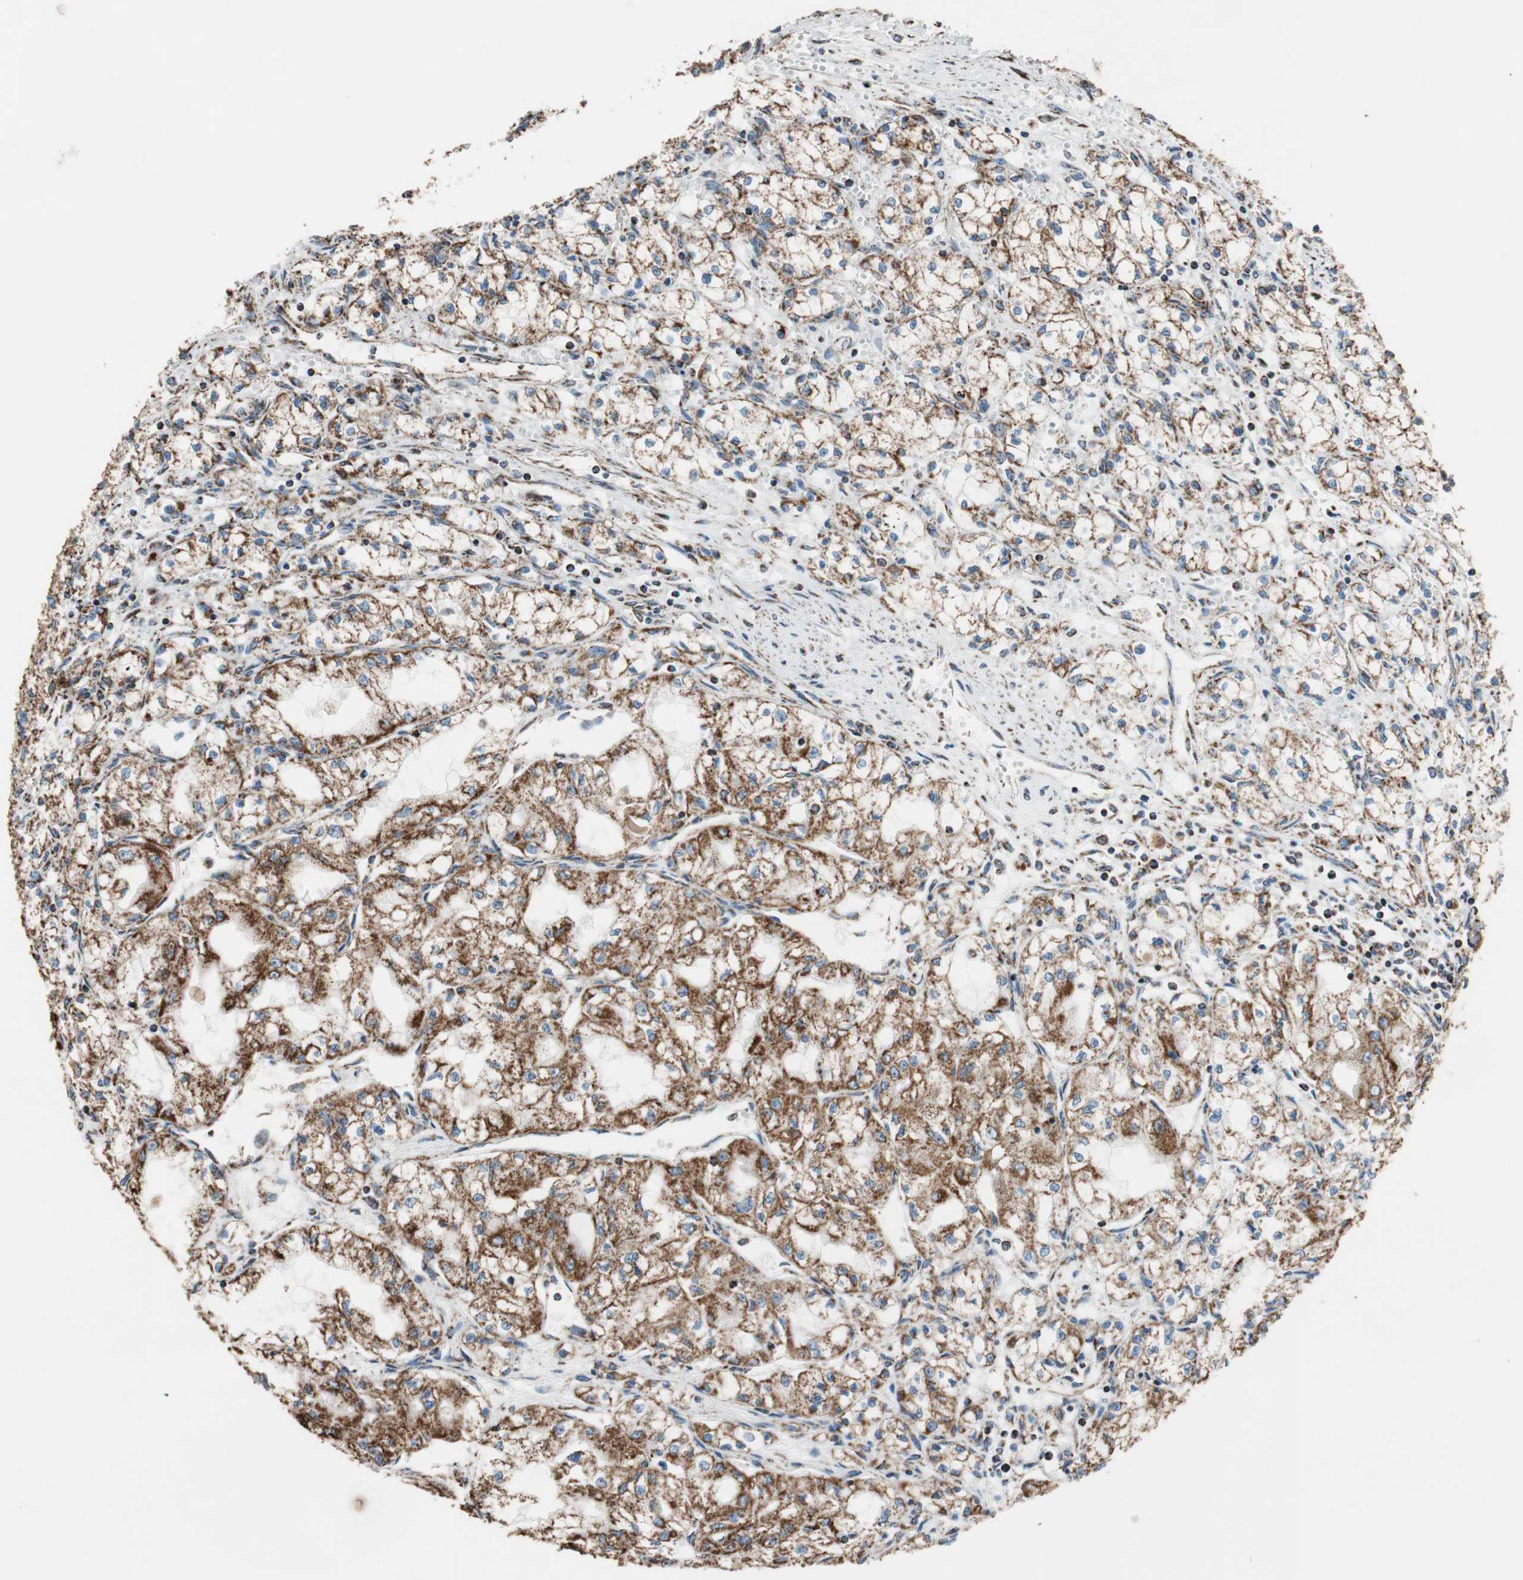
{"staining": {"intensity": "strong", "quantity": ">75%", "location": "cytoplasmic/membranous"}, "tissue": "renal cancer", "cell_type": "Tumor cells", "image_type": "cancer", "snomed": [{"axis": "morphology", "description": "Normal tissue, NOS"}, {"axis": "morphology", "description": "Adenocarcinoma, NOS"}, {"axis": "topography", "description": "Kidney"}], "caption": "Approximately >75% of tumor cells in renal cancer exhibit strong cytoplasmic/membranous protein staining as visualized by brown immunohistochemical staining.", "gene": "PCSK4", "patient": {"sex": "male", "age": 59}}